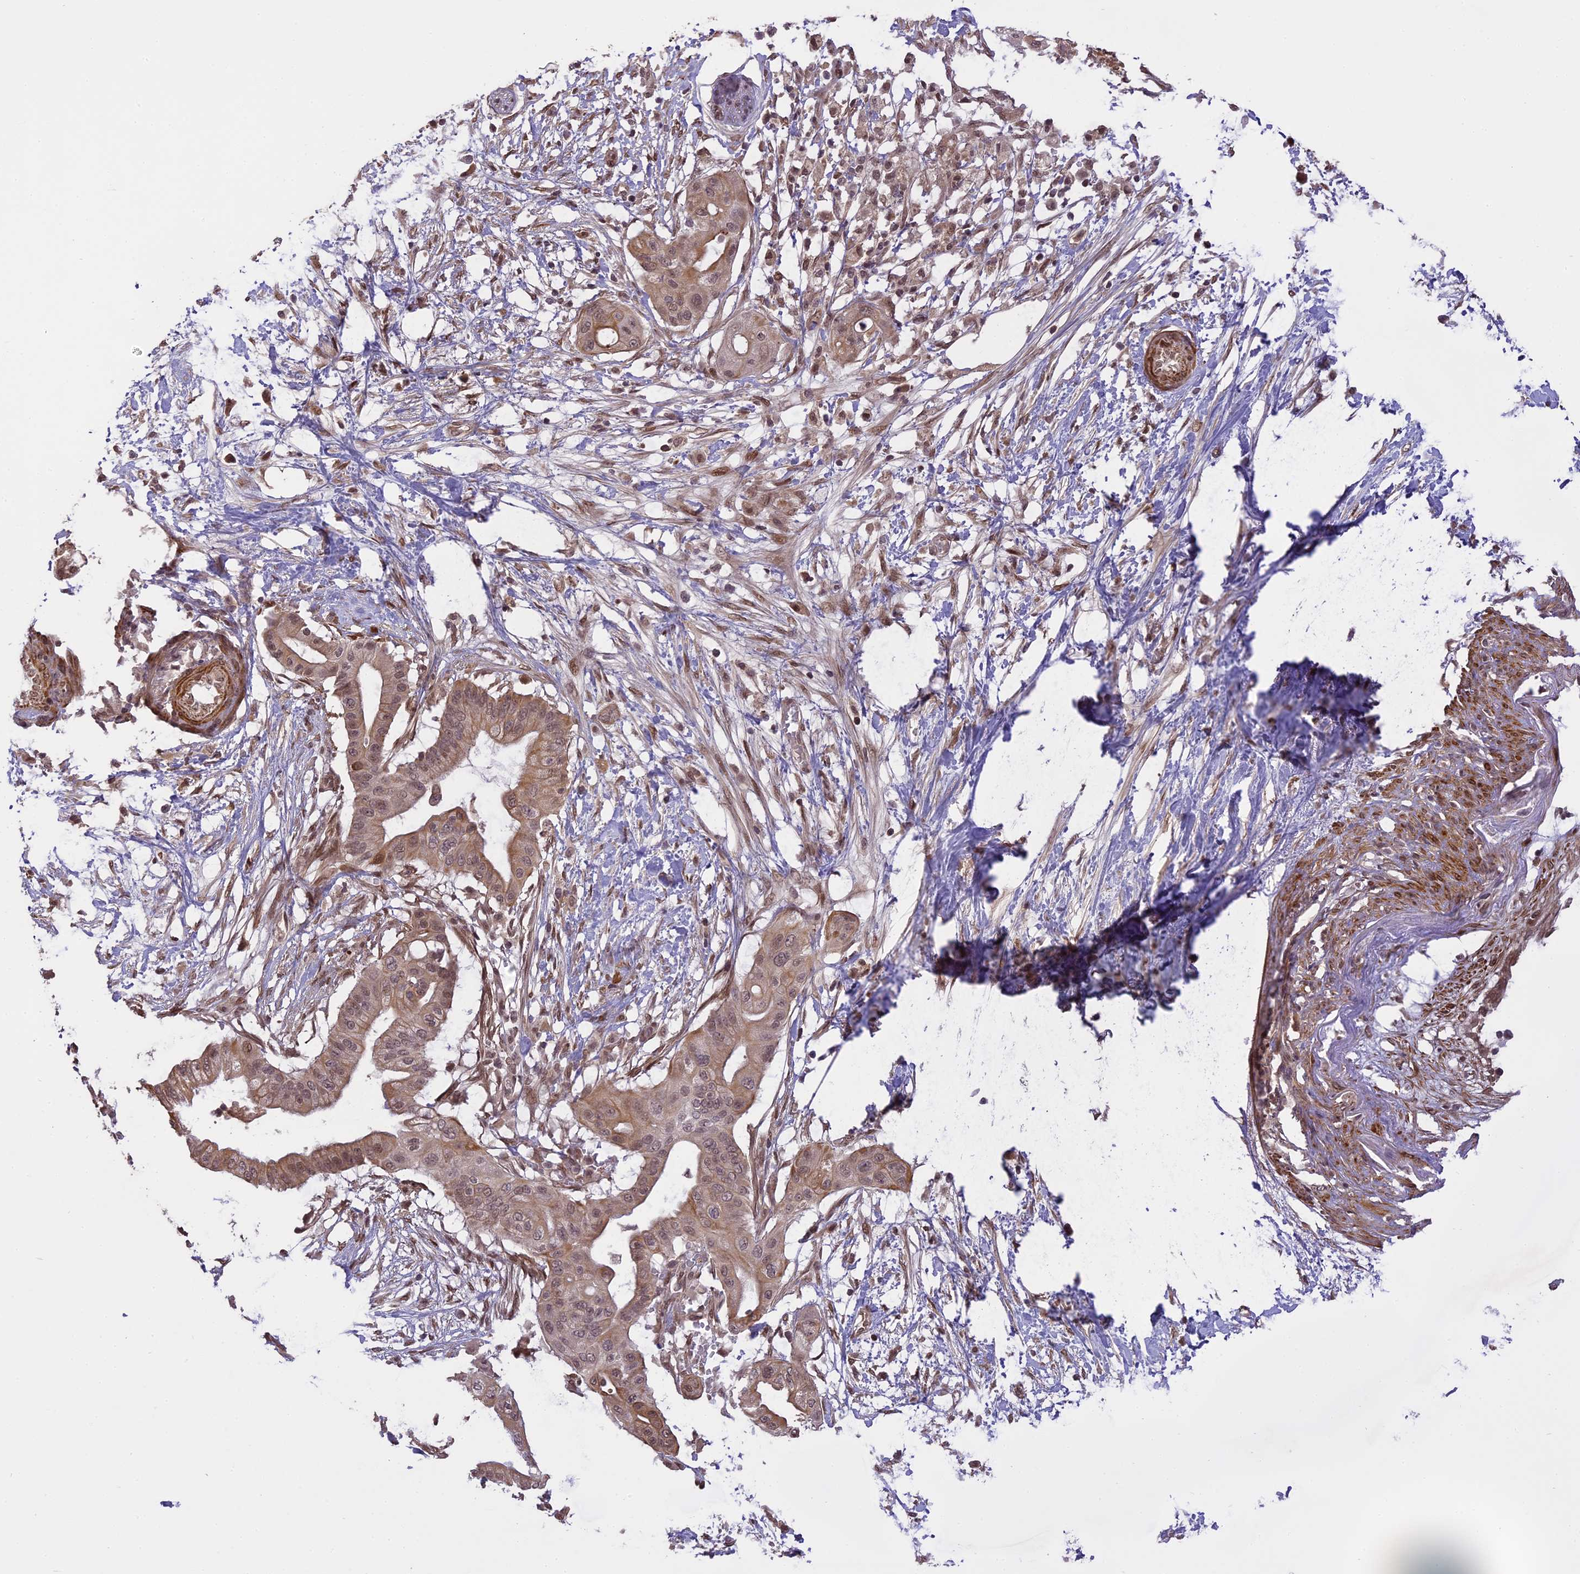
{"staining": {"intensity": "moderate", "quantity": "25%-75%", "location": "cytoplasmic/membranous,nuclear"}, "tissue": "pancreatic cancer", "cell_type": "Tumor cells", "image_type": "cancer", "snomed": [{"axis": "morphology", "description": "Adenocarcinoma, NOS"}, {"axis": "topography", "description": "Pancreas"}], "caption": "This is an image of immunohistochemistry staining of pancreatic cancer, which shows moderate staining in the cytoplasmic/membranous and nuclear of tumor cells.", "gene": "PRELID2", "patient": {"sex": "male", "age": 68}}